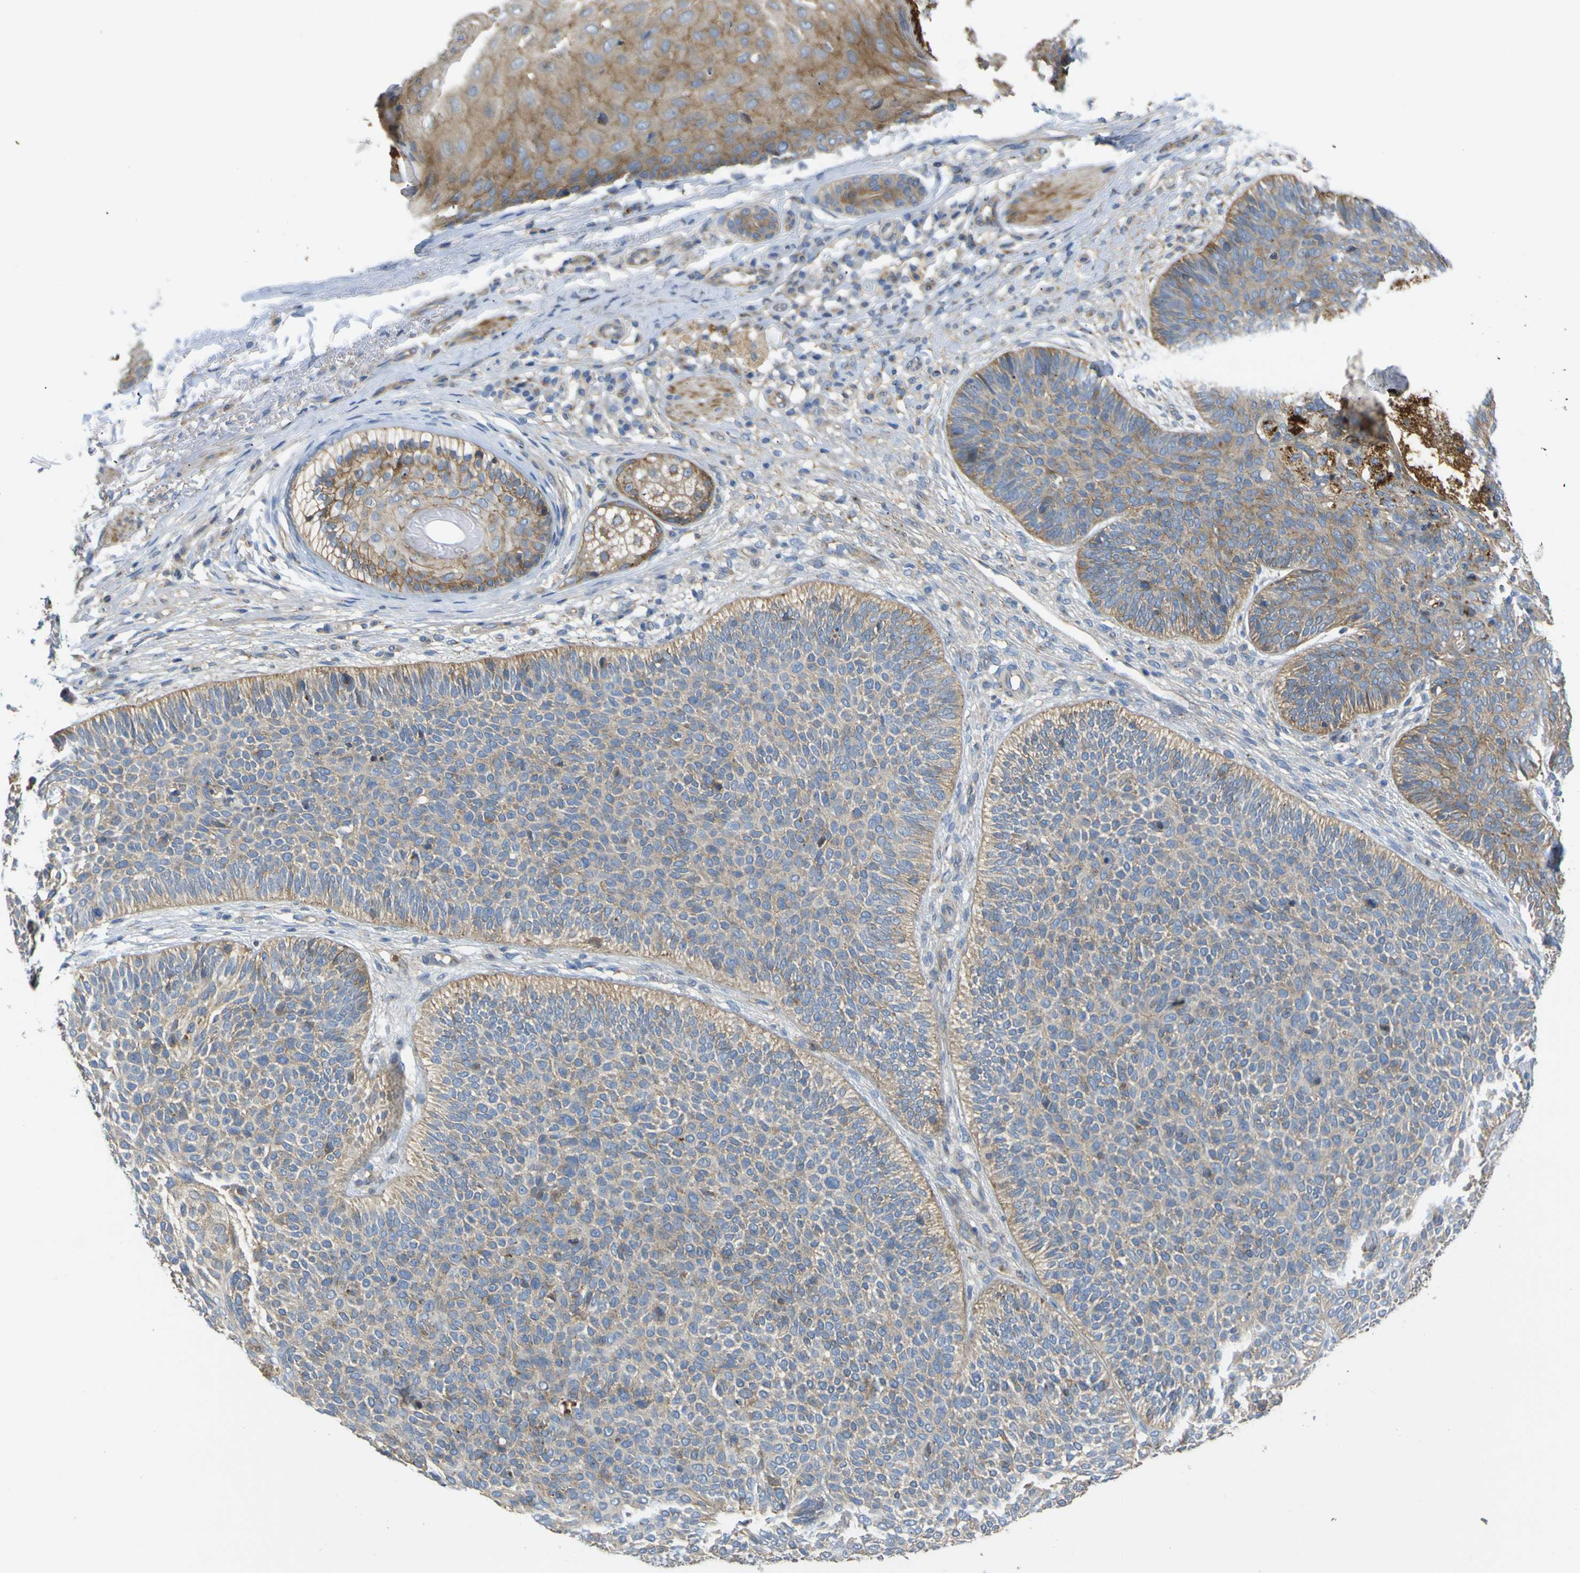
{"staining": {"intensity": "moderate", "quantity": ">75%", "location": "cytoplasmic/membranous"}, "tissue": "skin cancer", "cell_type": "Tumor cells", "image_type": "cancer", "snomed": [{"axis": "morphology", "description": "Normal tissue, NOS"}, {"axis": "morphology", "description": "Basal cell carcinoma"}, {"axis": "topography", "description": "Skin"}], "caption": "DAB (3,3'-diaminobenzidine) immunohistochemical staining of skin basal cell carcinoma displays moderate cytoplasmic/membranous protein positivity in approximately >75% of tumor cells.", "gene": "SYPL1", "patient": {"sex": "male", "age": 52}}